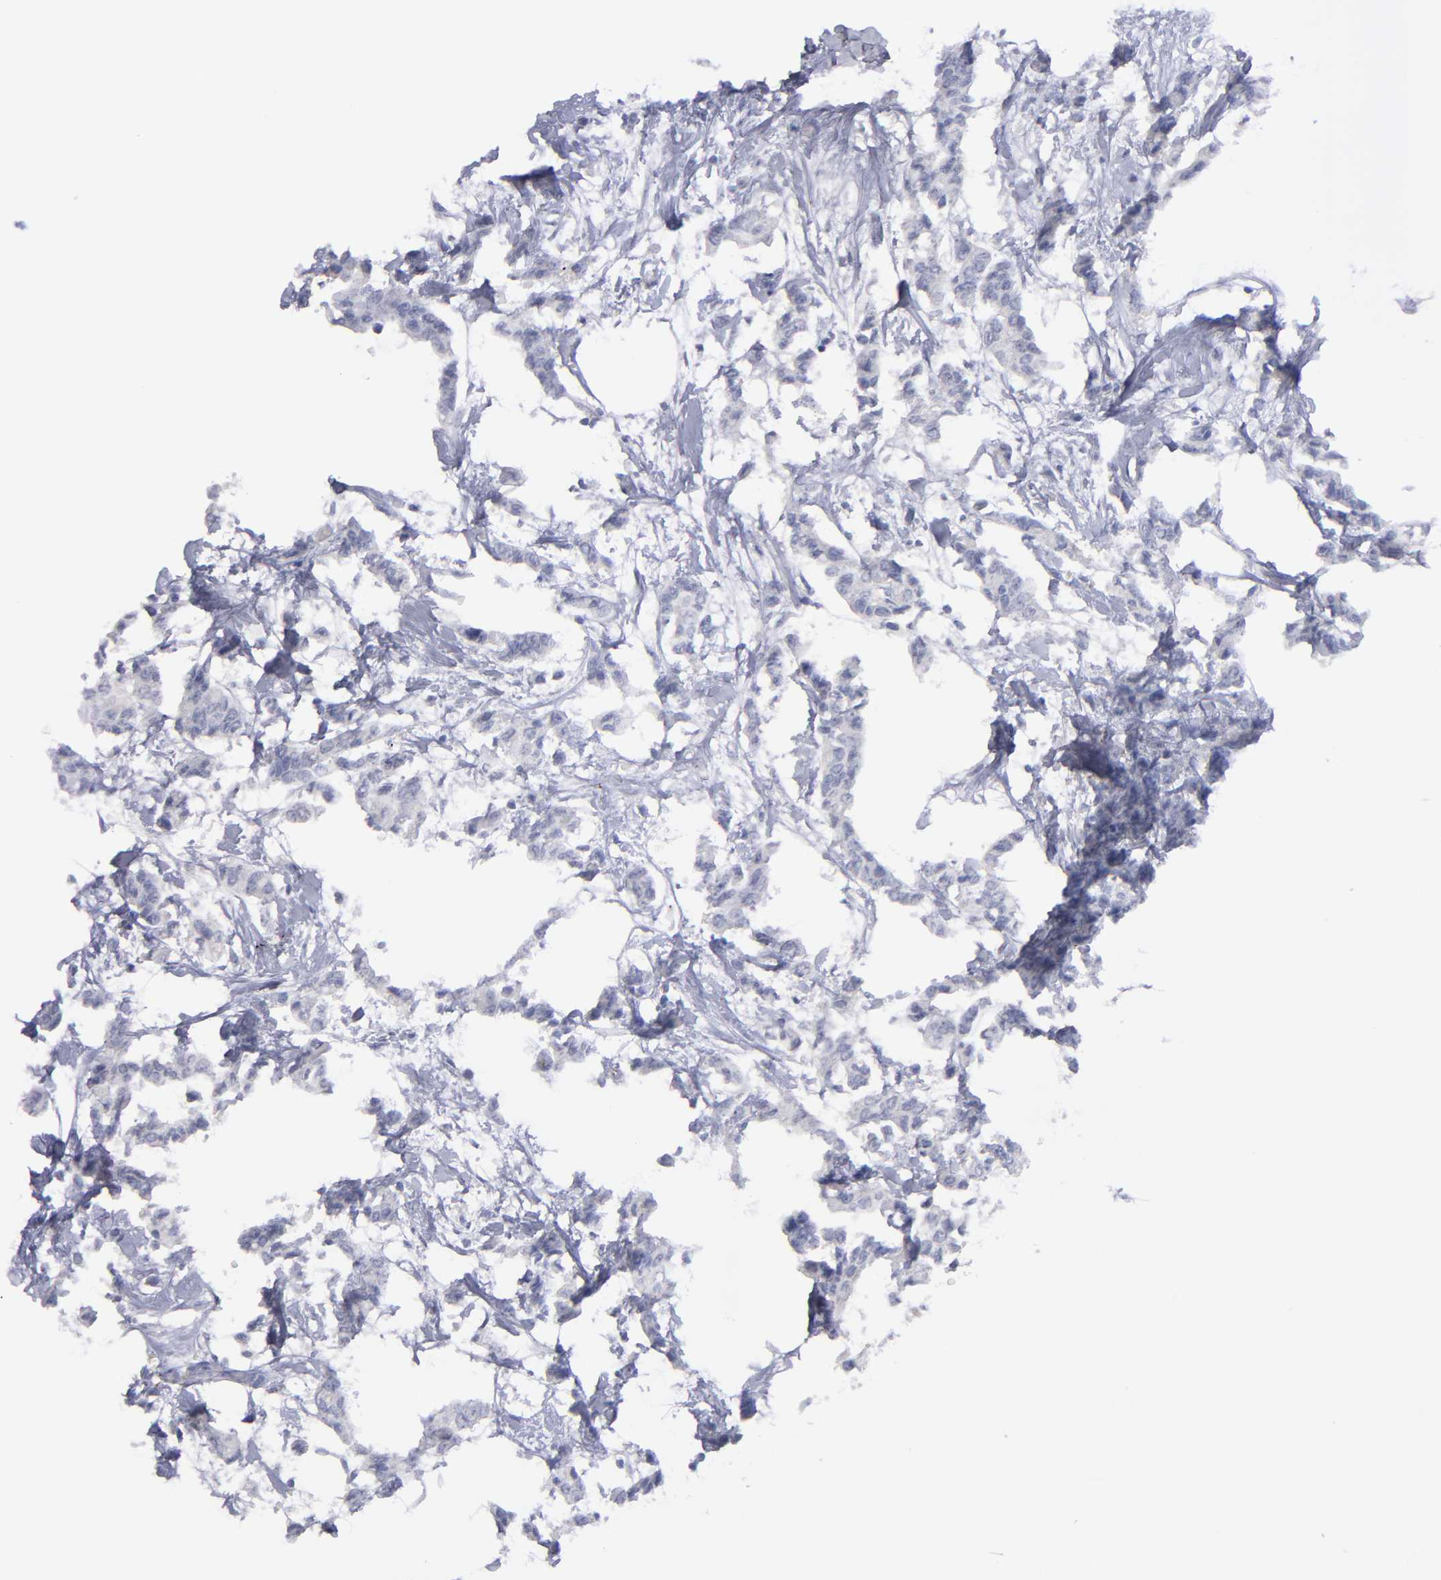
{"staining": {"intensity": "negative", "quantity": "none", "location": "none"}, "tissue": "breast cancer", "cell_type": "Tumor cells", "image_type": "cancer", "snomed": [{"axis": "morphology", "description": "Duct carcinoma"}, {"axis": "topography", "description": "Breast"}], "caption": "Image shows no significant protein expression in tumor cells of breast cancer (infiltrating ductal carcinoma).", "gene": "MFGE8", "patient": {"sex": "female", "age": 84}}